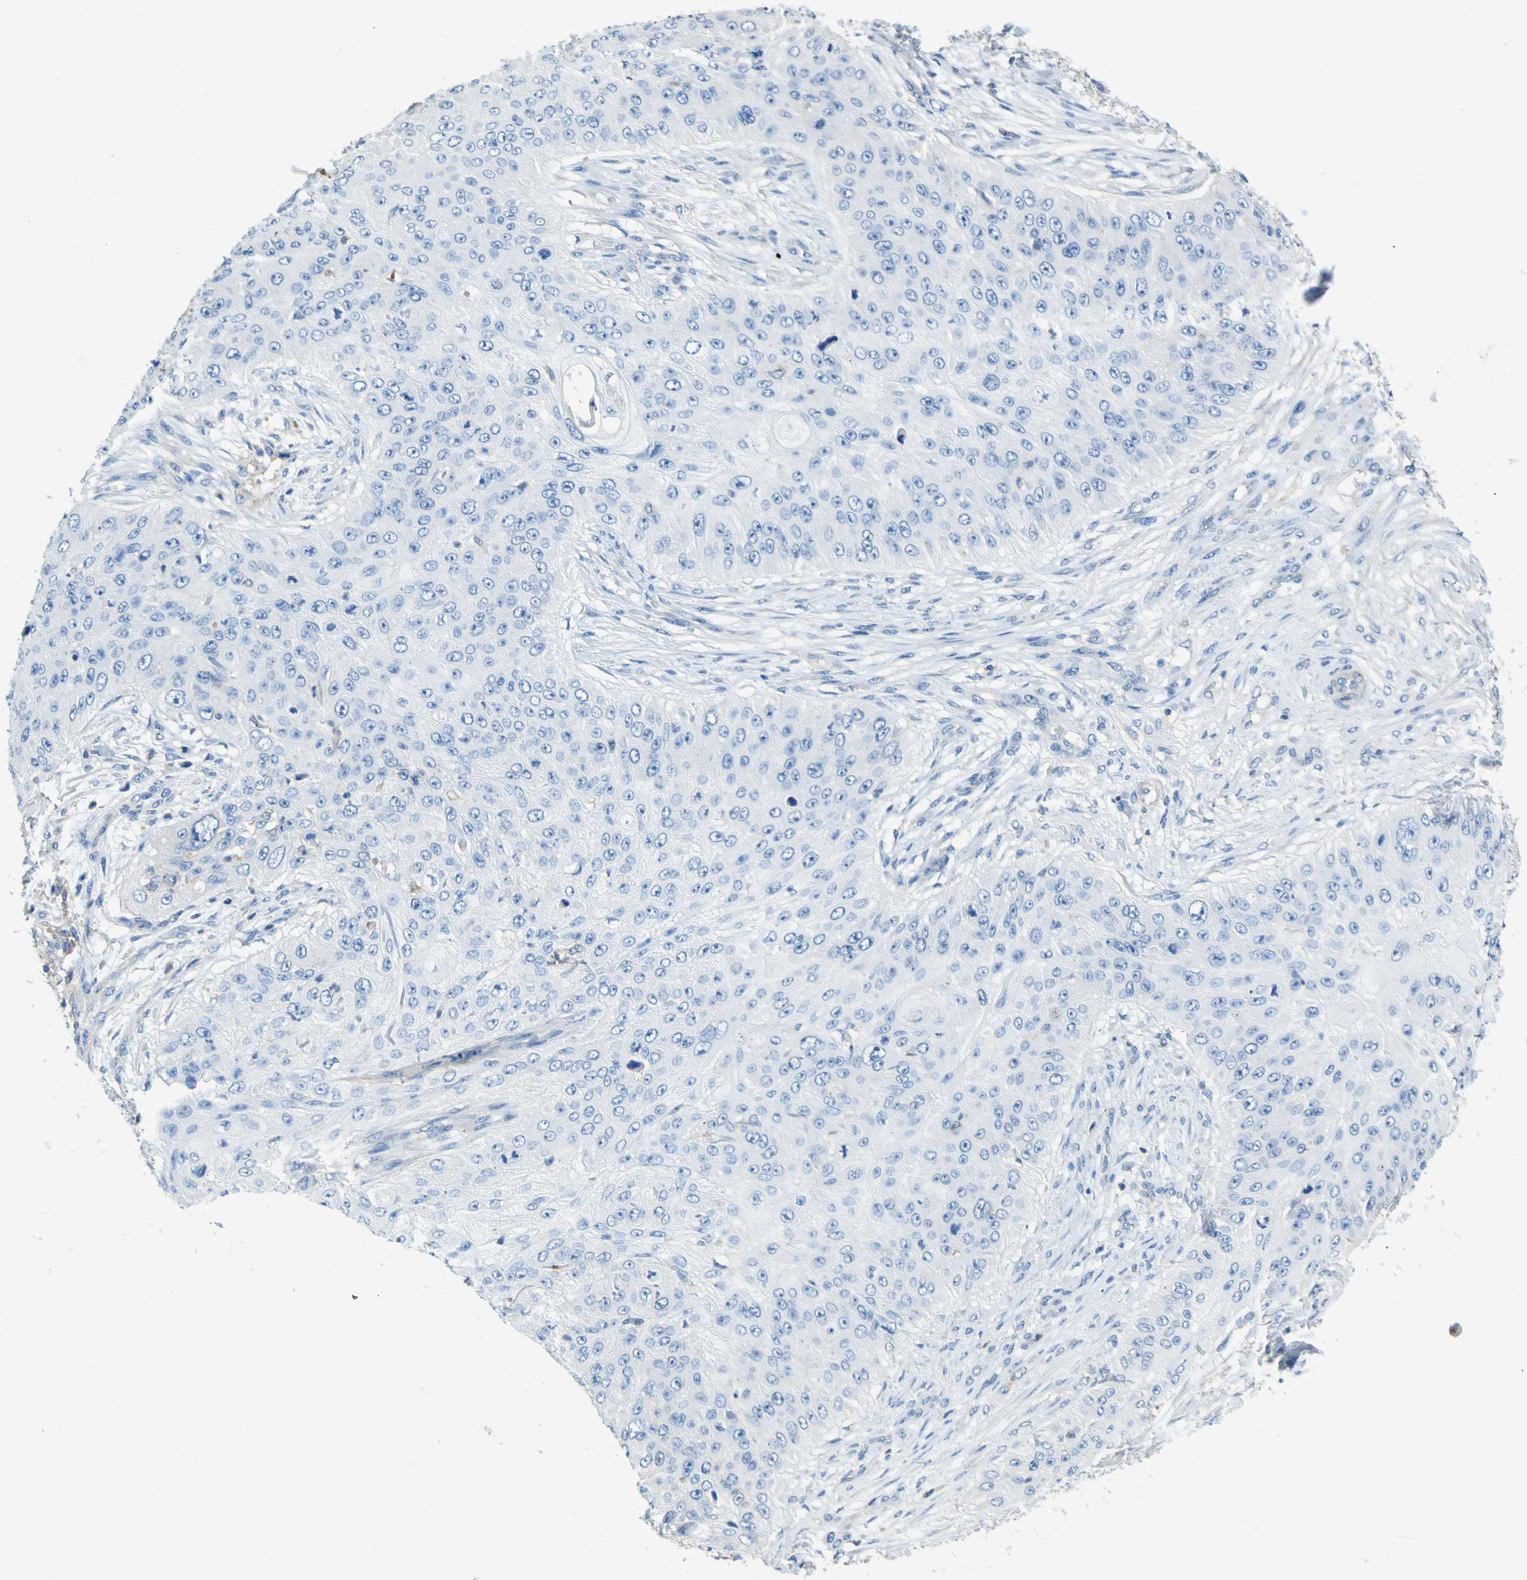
{"staining": {"intensity": "negative", "quantity": "none", "location": "none"}, "tissue": "skin cancer", "cell_type": "Tumor cells", "image_type": "cancer", "snomed": [{"axis": "morphology", "description": "Squamous cell carcinoma, NOS"}, {"axis": "topography", "description": "Skin"}], "caption": "The image displays no staining of tumor cells in skin squamous cell carcinoma.", "gene": "OGN", "patient": {"sex": "female", "age": 80}}